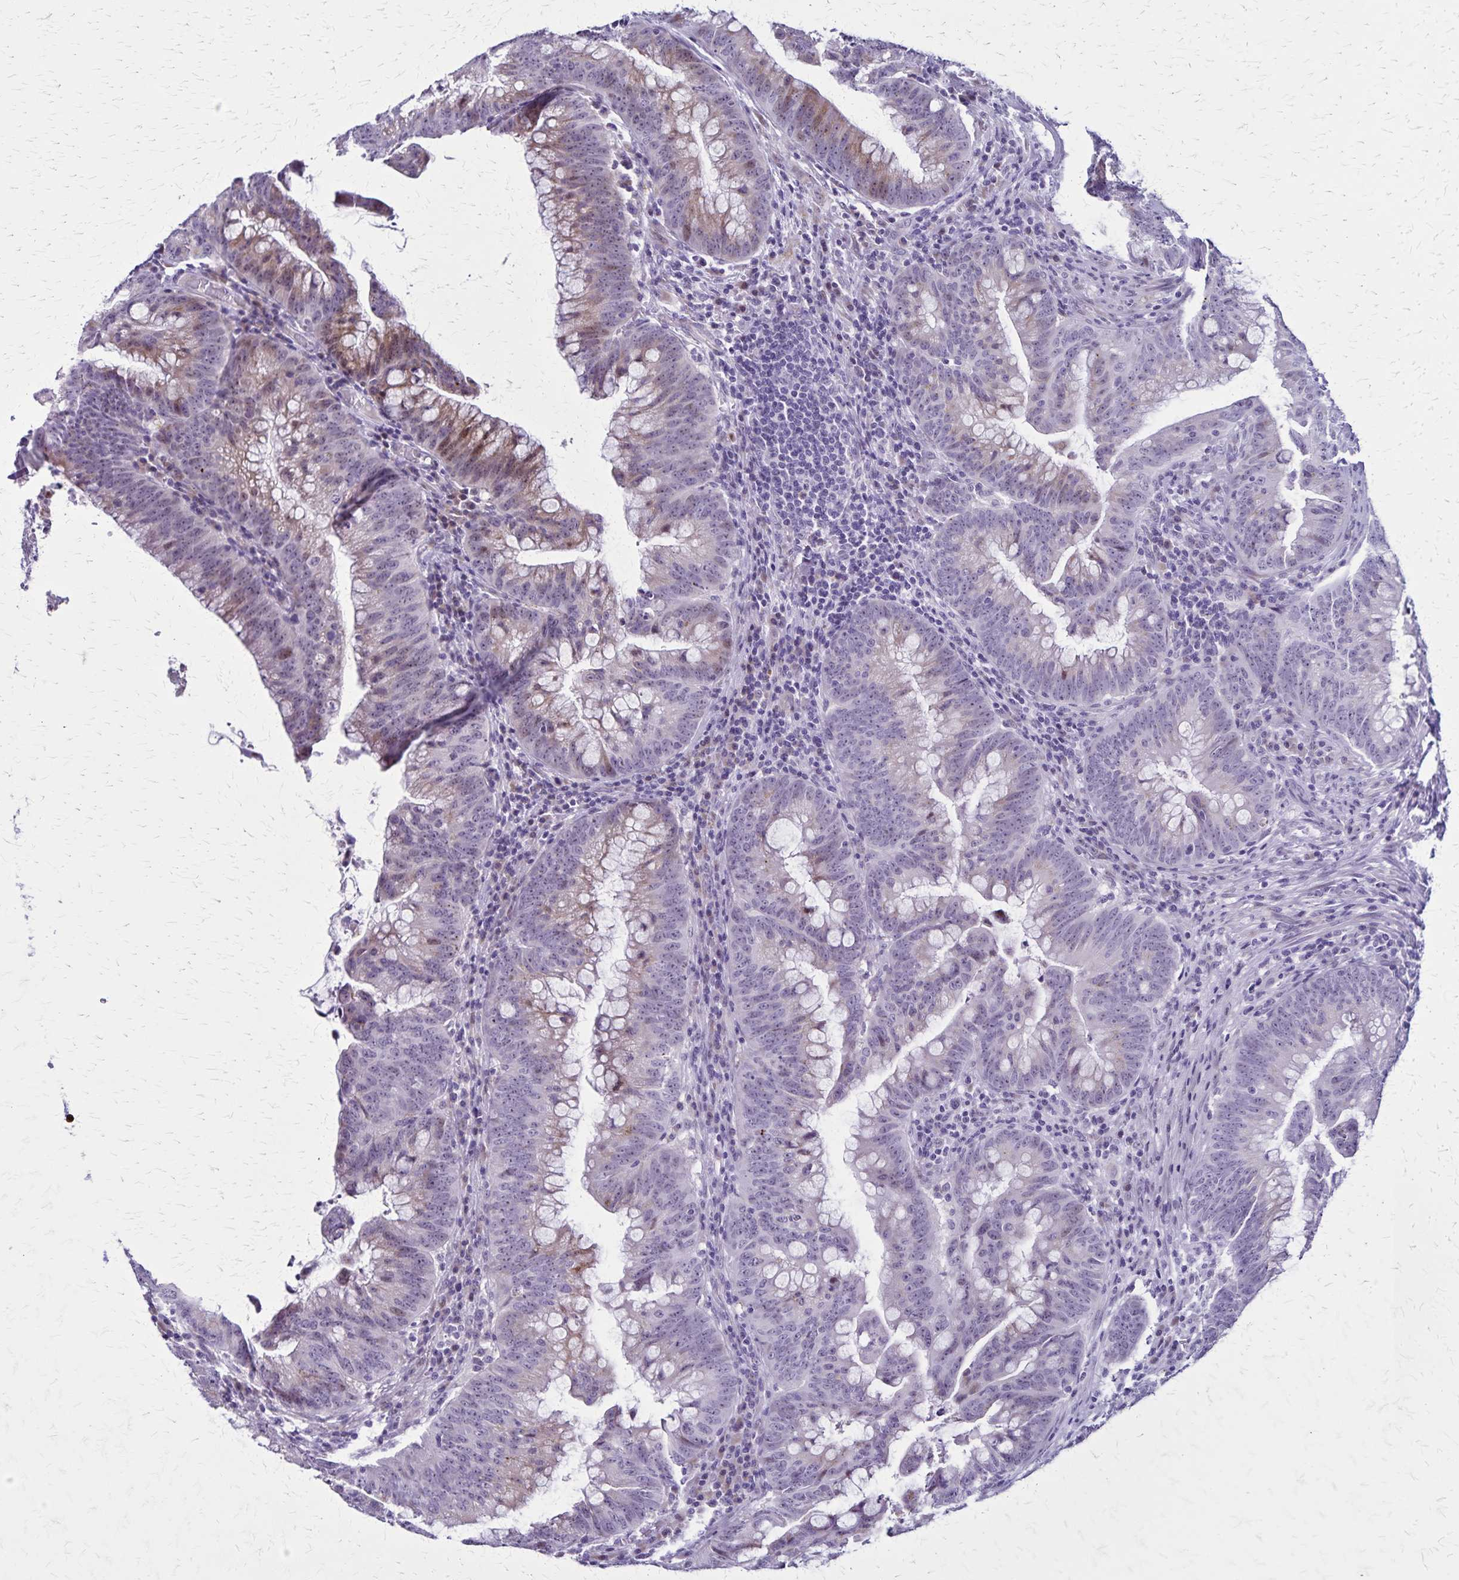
{"staining": {"intensity": "weak", "quantity": "<25%", "location": "cytoplasmic/membranous,nuclear"}, "tissue": "colorectal cancer", "cell_type": "Tumor cells", "image_type": "cancer", "snomed": [{"axis": "morphology", "description": "Adenocarcinoma, NOS"}, {"axis": "topography", "description": "Colon"}], "caption": "Immunohistochemistry of colorectal cancer reveals no expression in tumor cells. (Immunohistochemistry (ihc), brightfield microscopy, high magnification).", "gene": "OR51B5", "patient": {"sex": "male", "age": 62}}